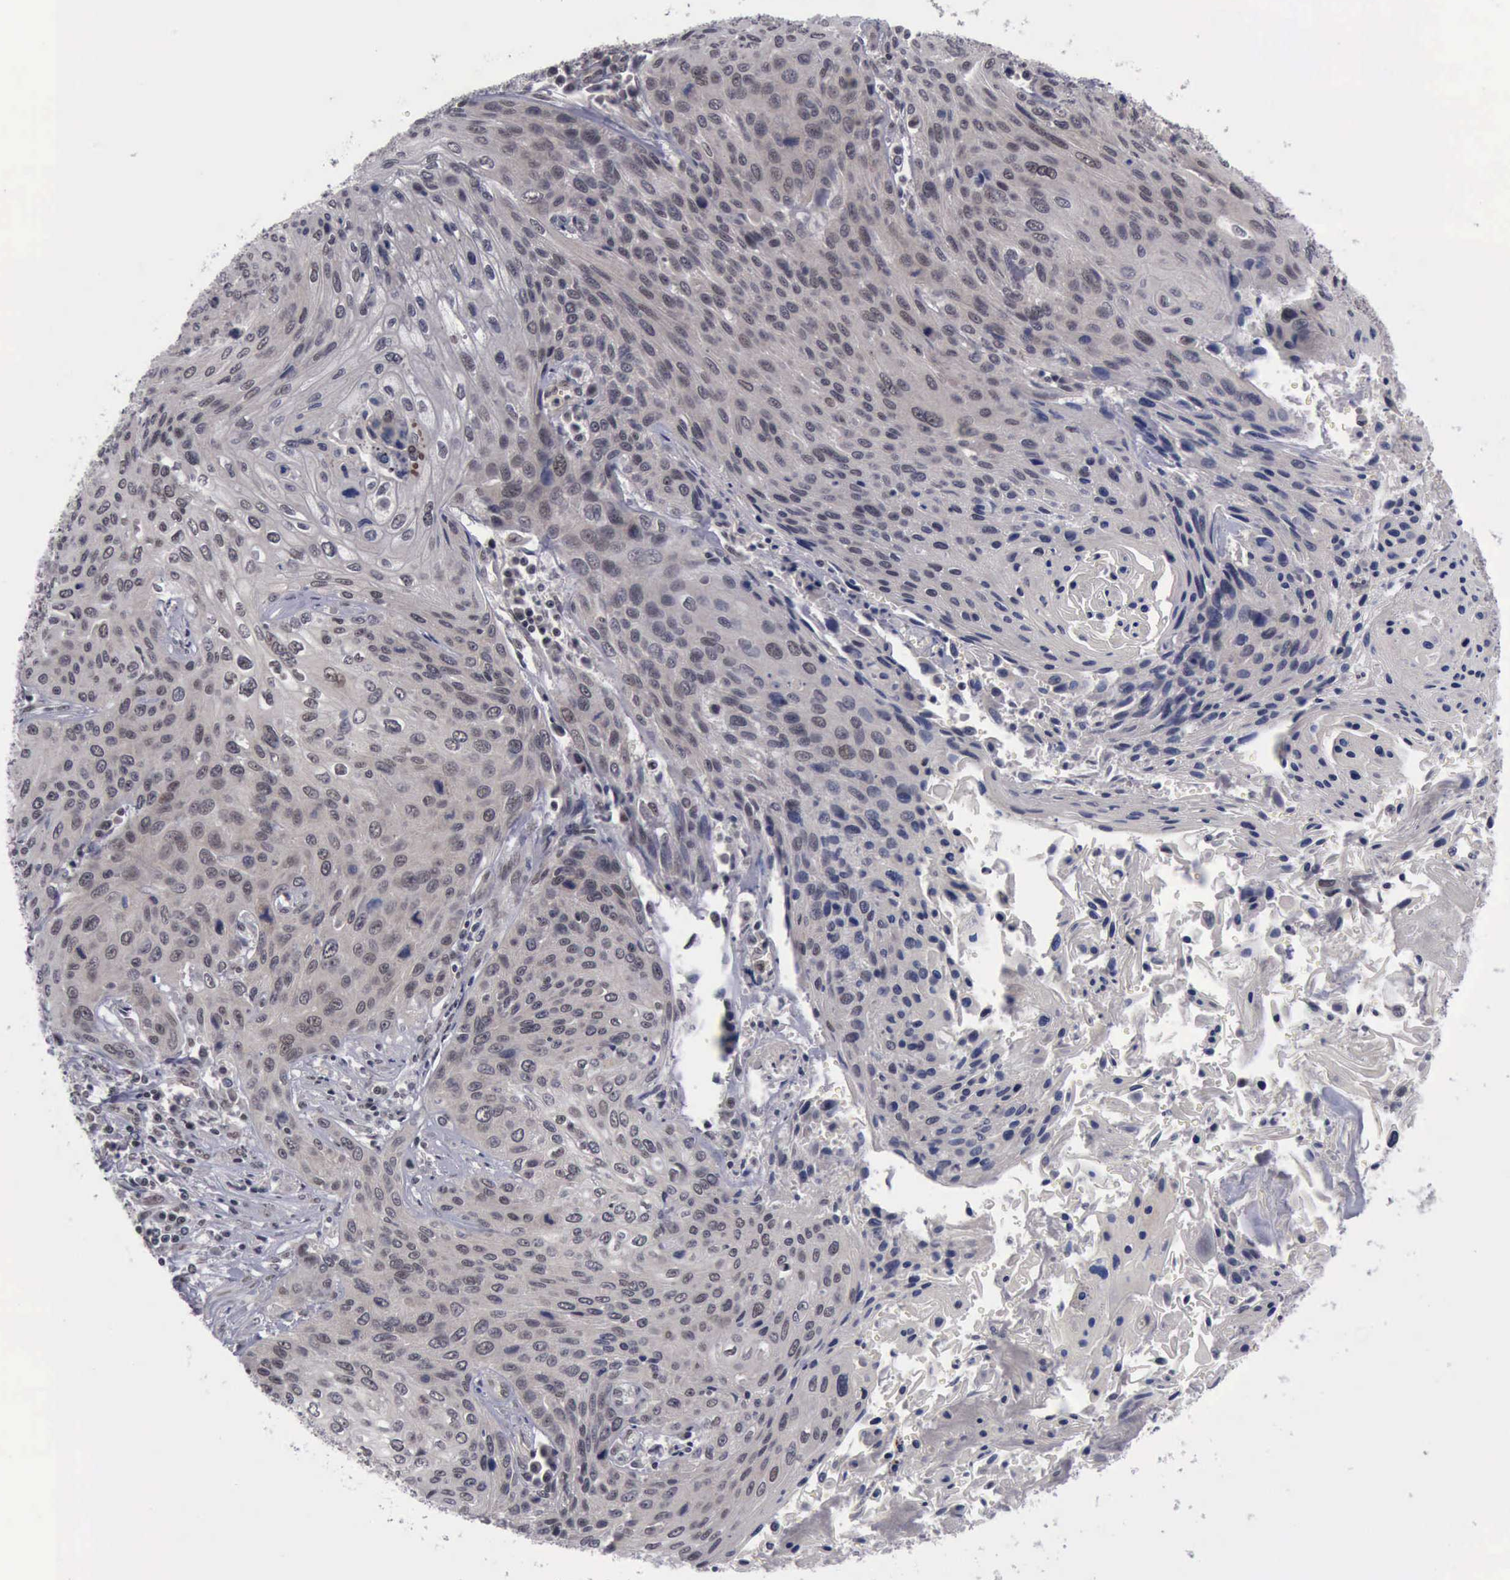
{"staining": {"intensity": "weak", "quantity": ">75%", "location": "cytoplasmic/membranous,nuclear"}, "tissue": "cervical cancer", "cell_type": "Tumor cells", "image_type": "cancer", "snomed": [{"axis": "morphology", "description": "Squamous cell carcinoma, NOS"}, {"axis": "topography", "description": "Cervix"}], "caption": "There is low levels of weak cytoplasmic/membranous and nuclear positivity in tumor cells of cervical cancer, as demonstrated by immunohistochemical staining (brown color).", "gene": "ATM", "patient": {"sex": "female", "age": 32}}